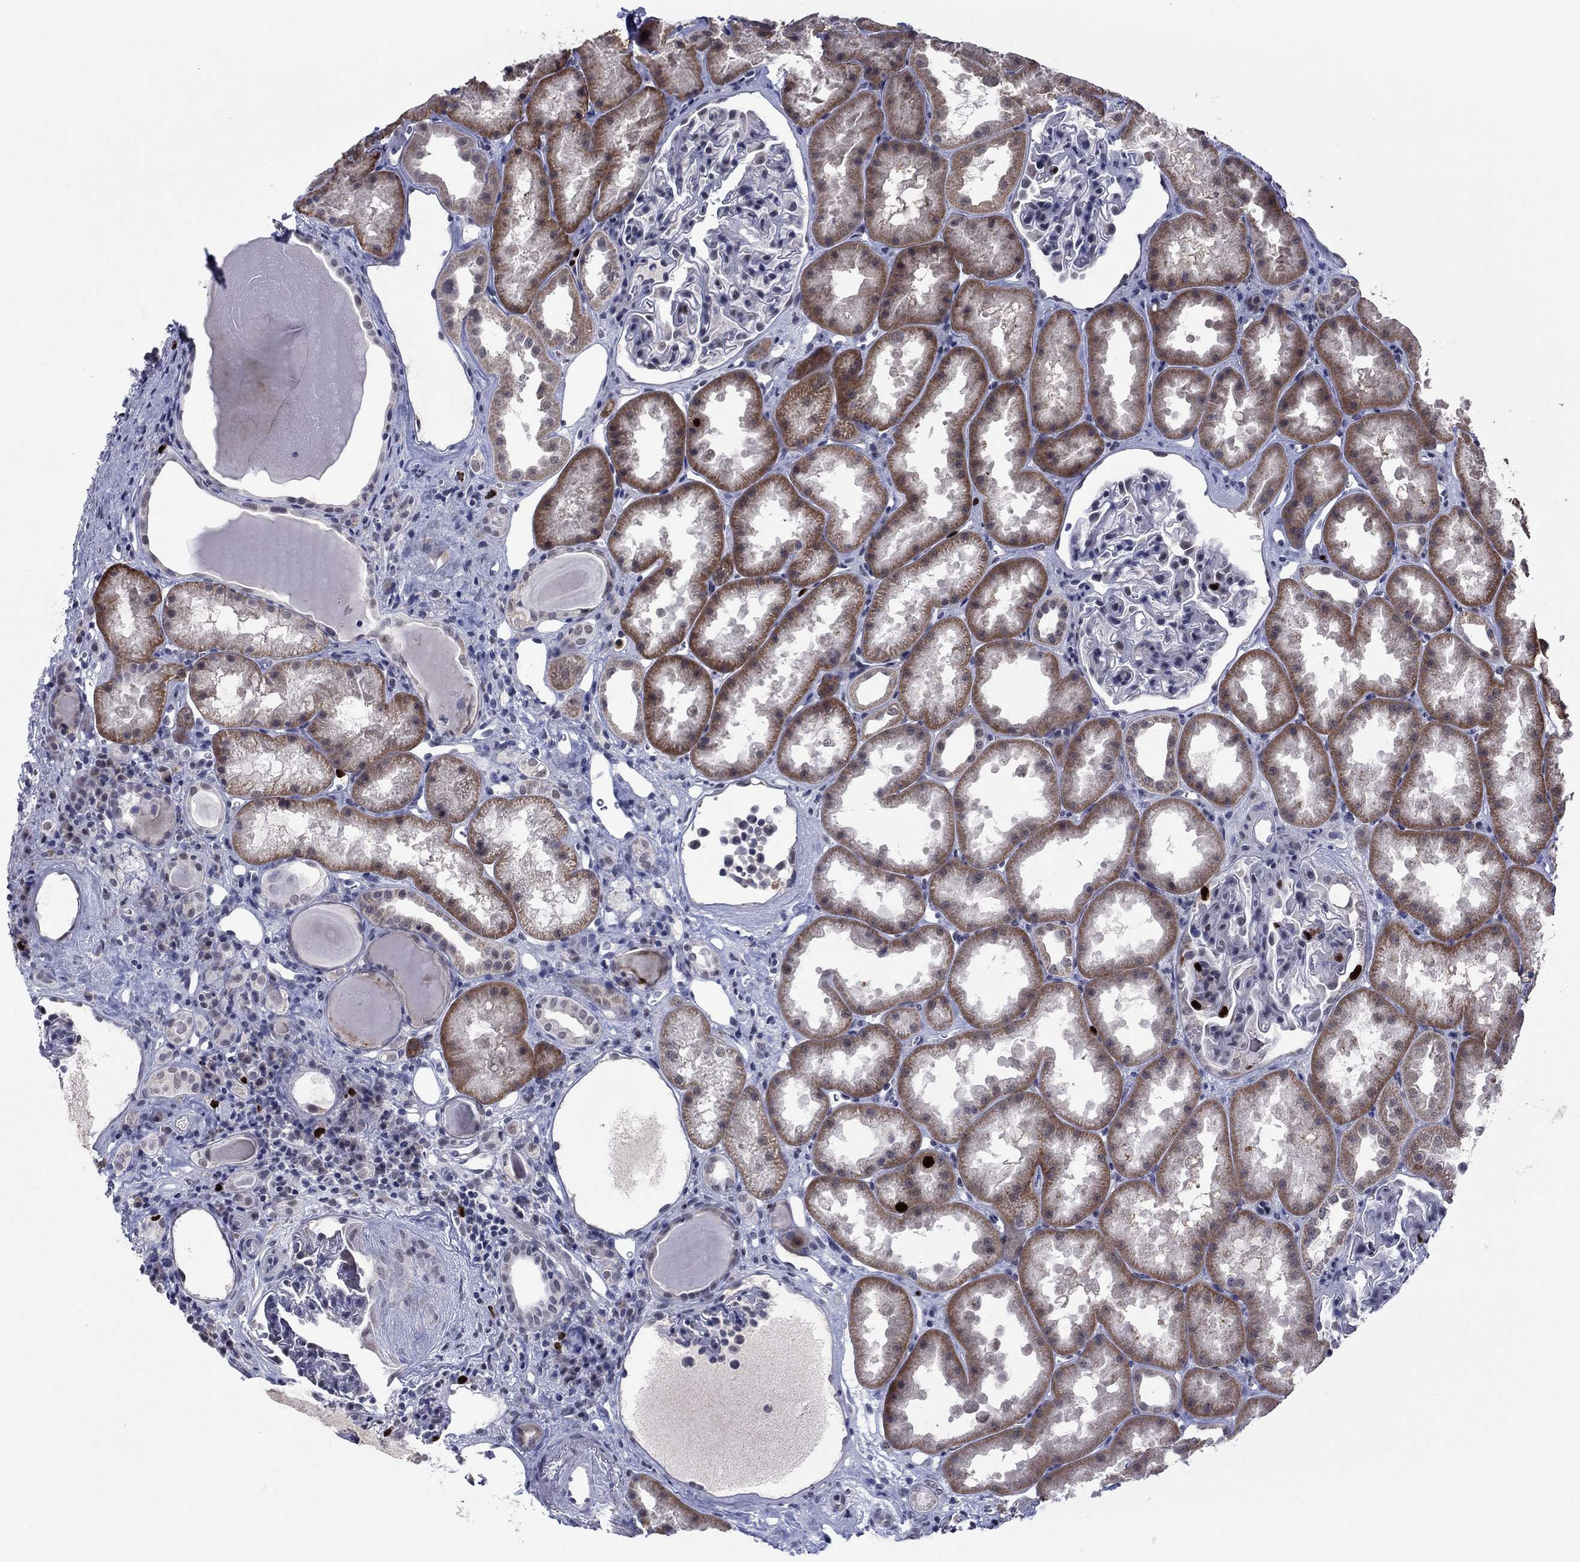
{"staining": {"intensity": "negative", "quantity": "none", "location": "none"}, "tissue": "kidney", "cell_type": "Cells in glomeruli", "image_type": "normal", "snomed": [{"axis": "morphology", "description": "Normal tissue, NOS"}, {"axis": "topography", "description": "Kidney"}], "caption": "The histopathology image displays no staining of cells in glomeruli in normal kidney.", "gene": "CDCA5", "patient": {"sex": "male", "age": 61}}